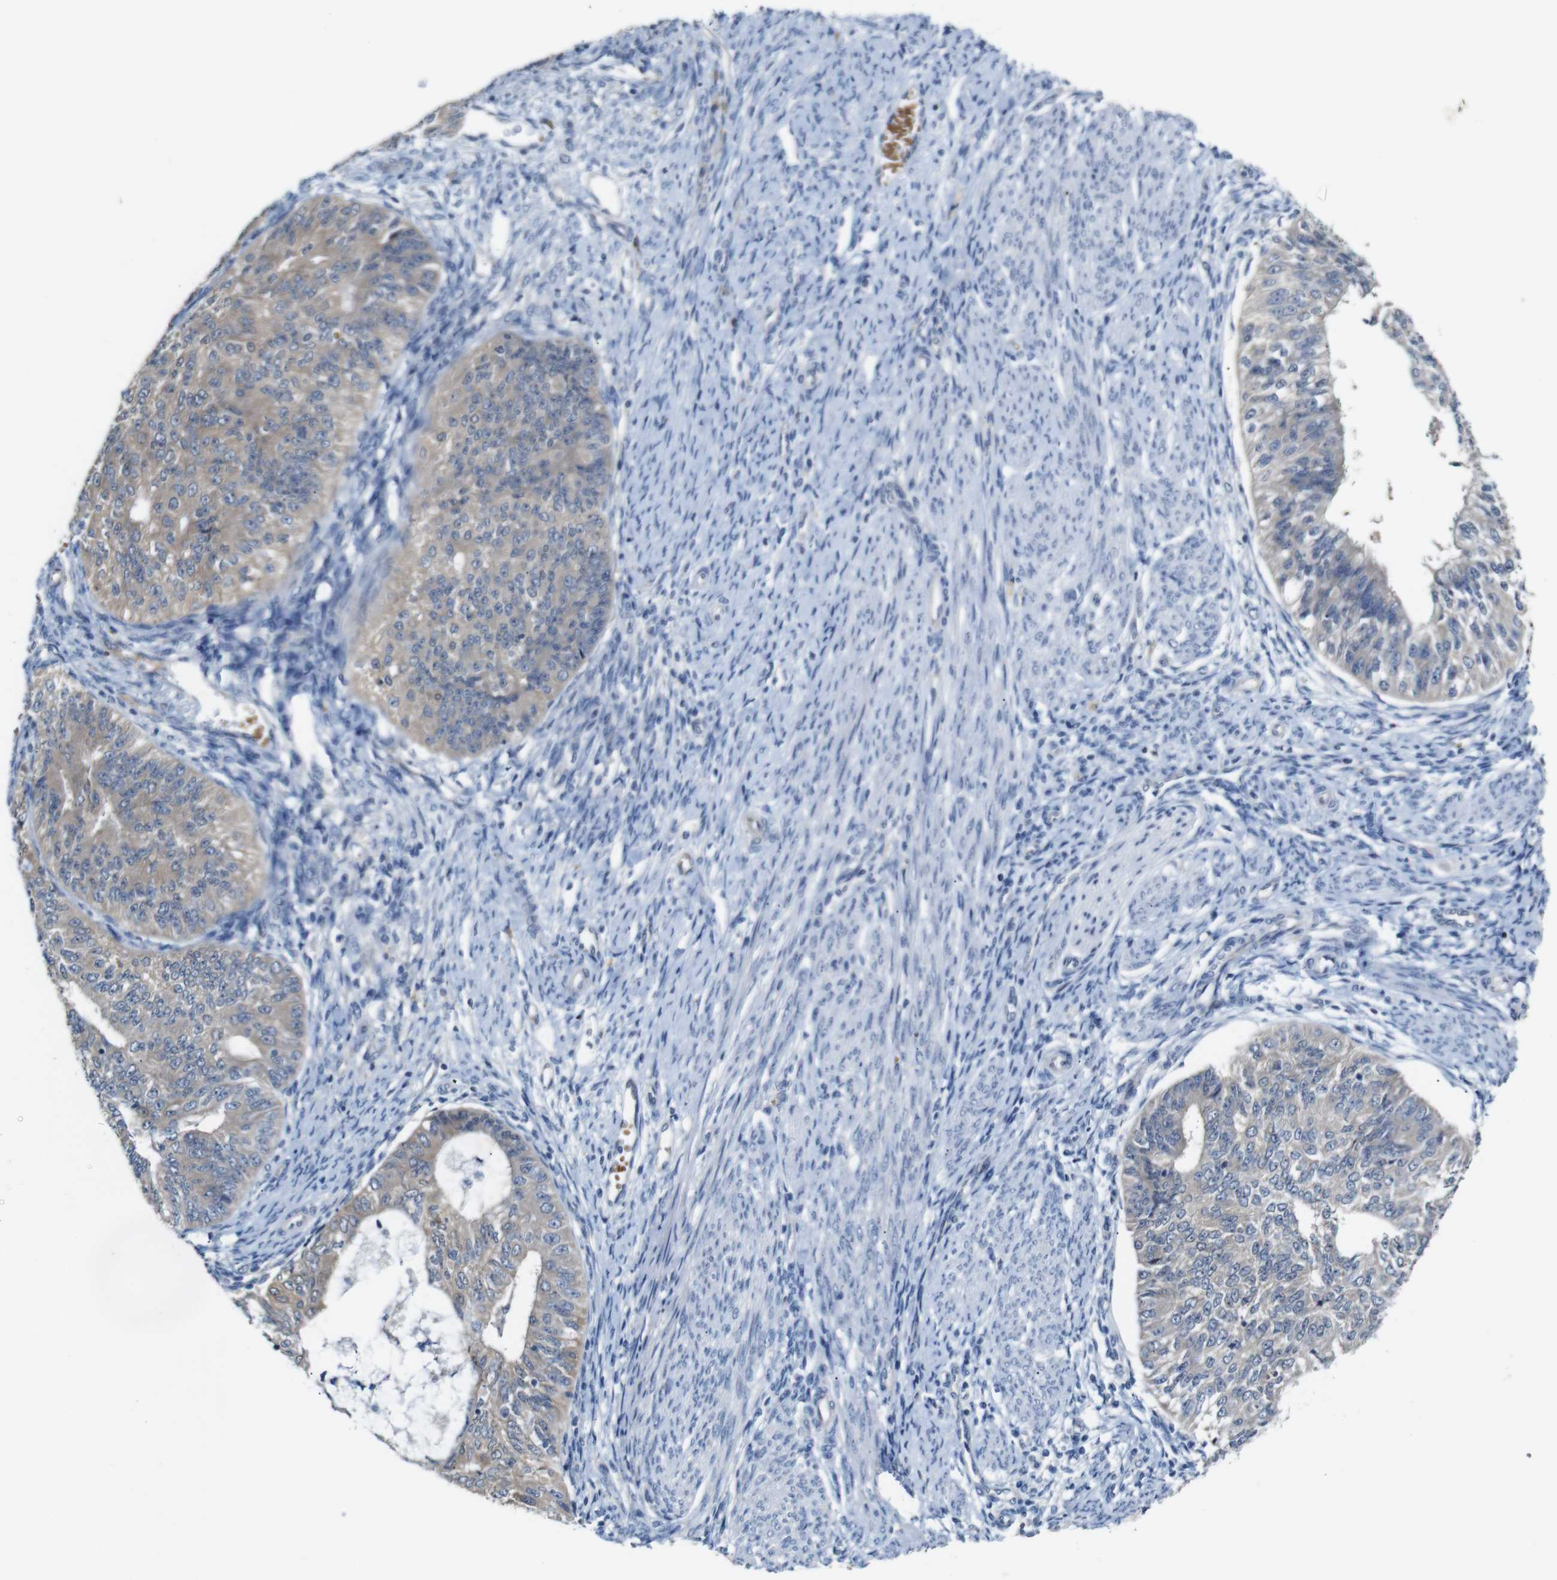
{"staining": {"intensity": "moderate", "quantity": ">75%", "location": "cytoplasmic/membranous"}, "tissue": "endometrial cancer", "cell_type": "Tumor cells", "image_type": "cancer", "snomed": [{"axis": "morphology", "description": "Adenocarcinoma, NOS"}, {"axis": "topography", "description": "Endometrium"}], "caption": "This photomicrograph exhibits adenocarcinoma (endometrial) stained with IHC to label a protein in brown. The cytoplasmic/membranous of tumor cells show moderate positivity for the protein. Nuclei are counter-stained blue.", "gene": "TBC1D32", "patient": {"sex": "female", "age": 32}}